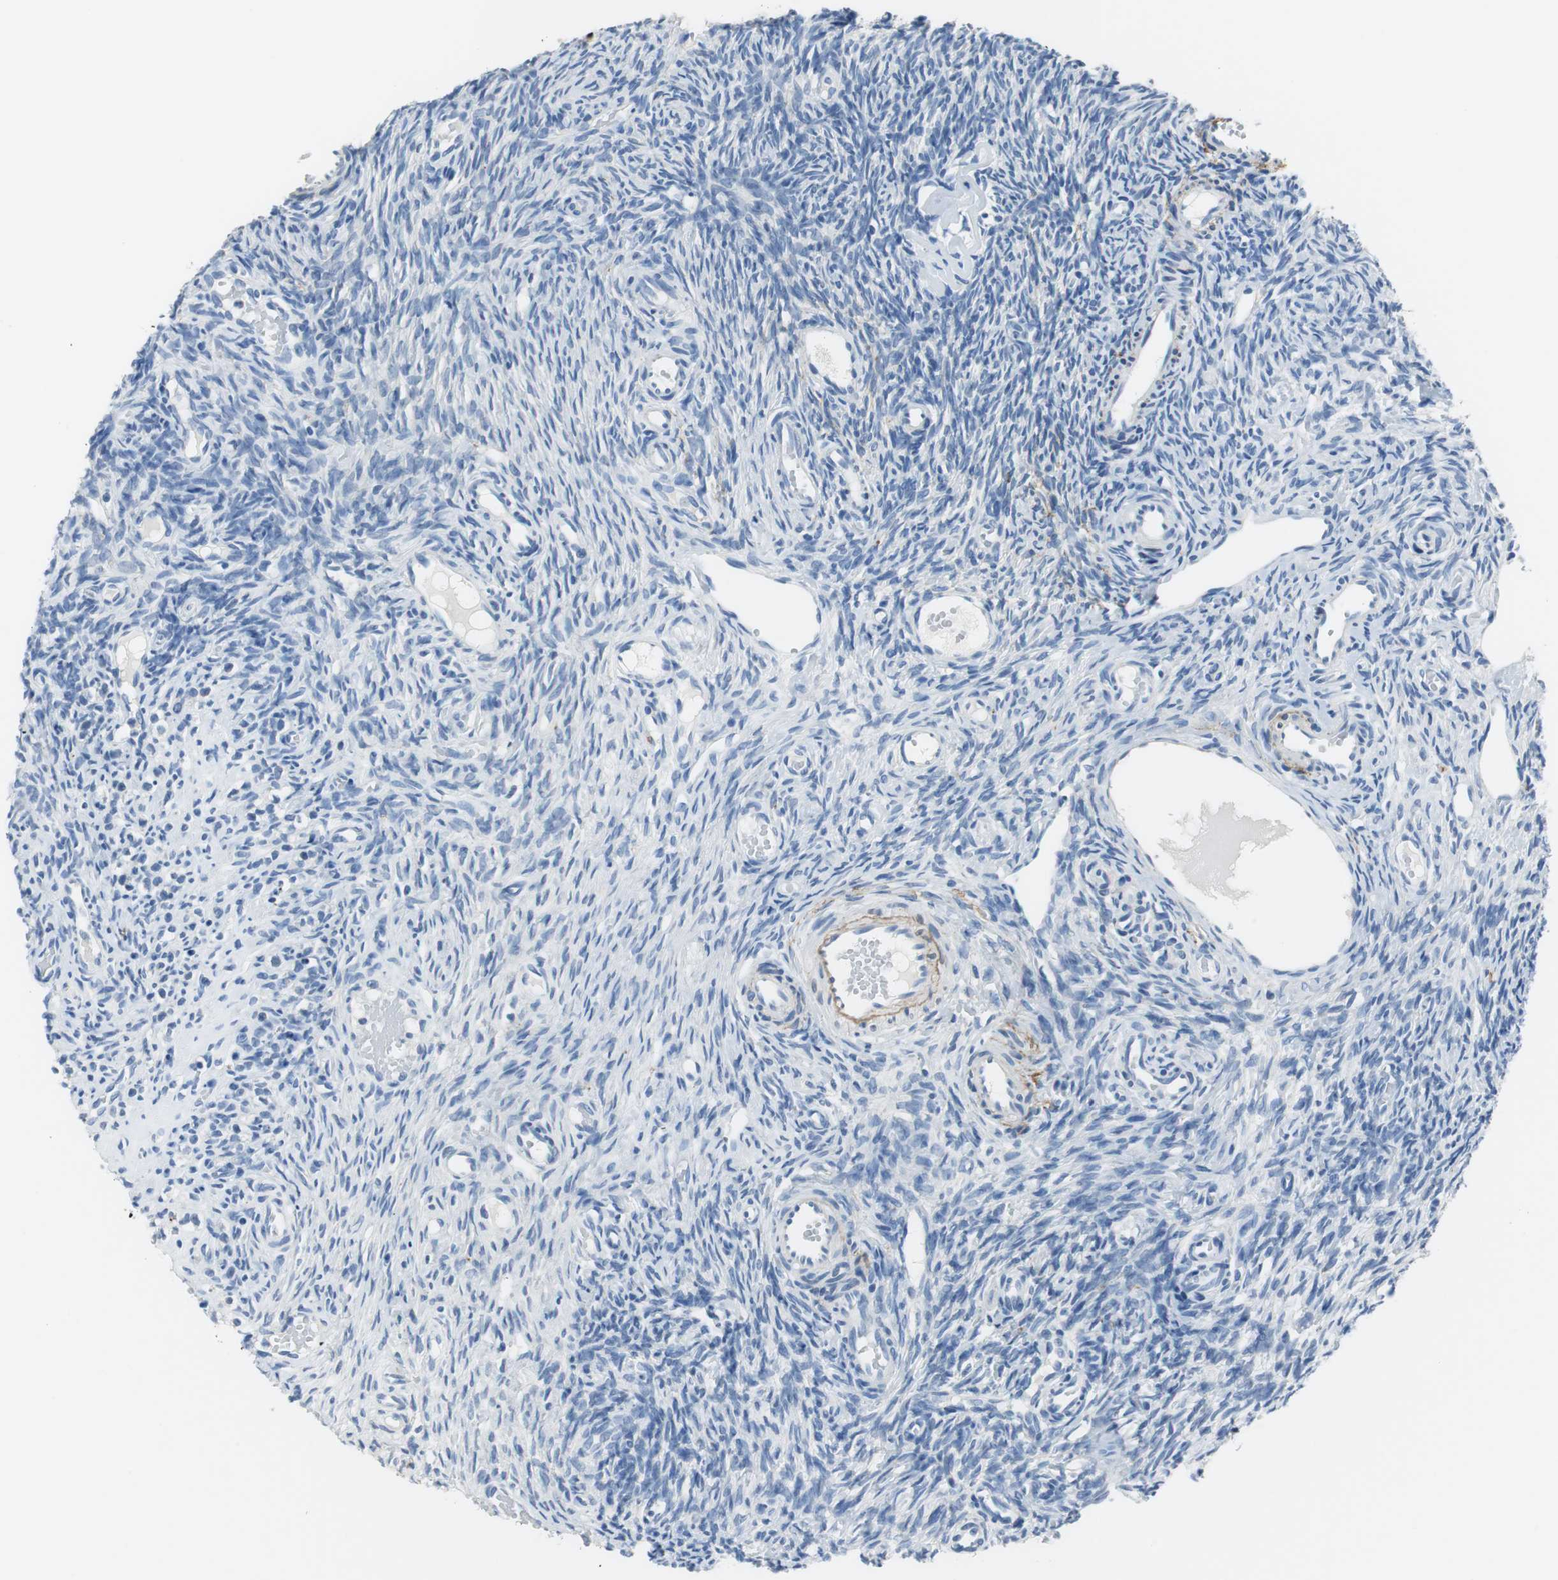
{"staining": {"intensity": "negative", "quantity": "none", "location": "none"}, "tissue": "ovary", "cell_type": "Ovarian stroma cells", "image_type": "normal", "snomed": [{"axis": "morphology", "description": "Normal tissue, NOS"}, {"axis": "topography", "description": "Ovary"}], "caption": "Ovarian stroma cells are negative for protein expression in benign human ovary. The staining is performed using DAB (3,3'-diaminobenzidine) brown chromogen with nuclei counter-stained in using hematoxylin.", "gene": "MUC7", "patient": {"sex": "female", "age": 35}}